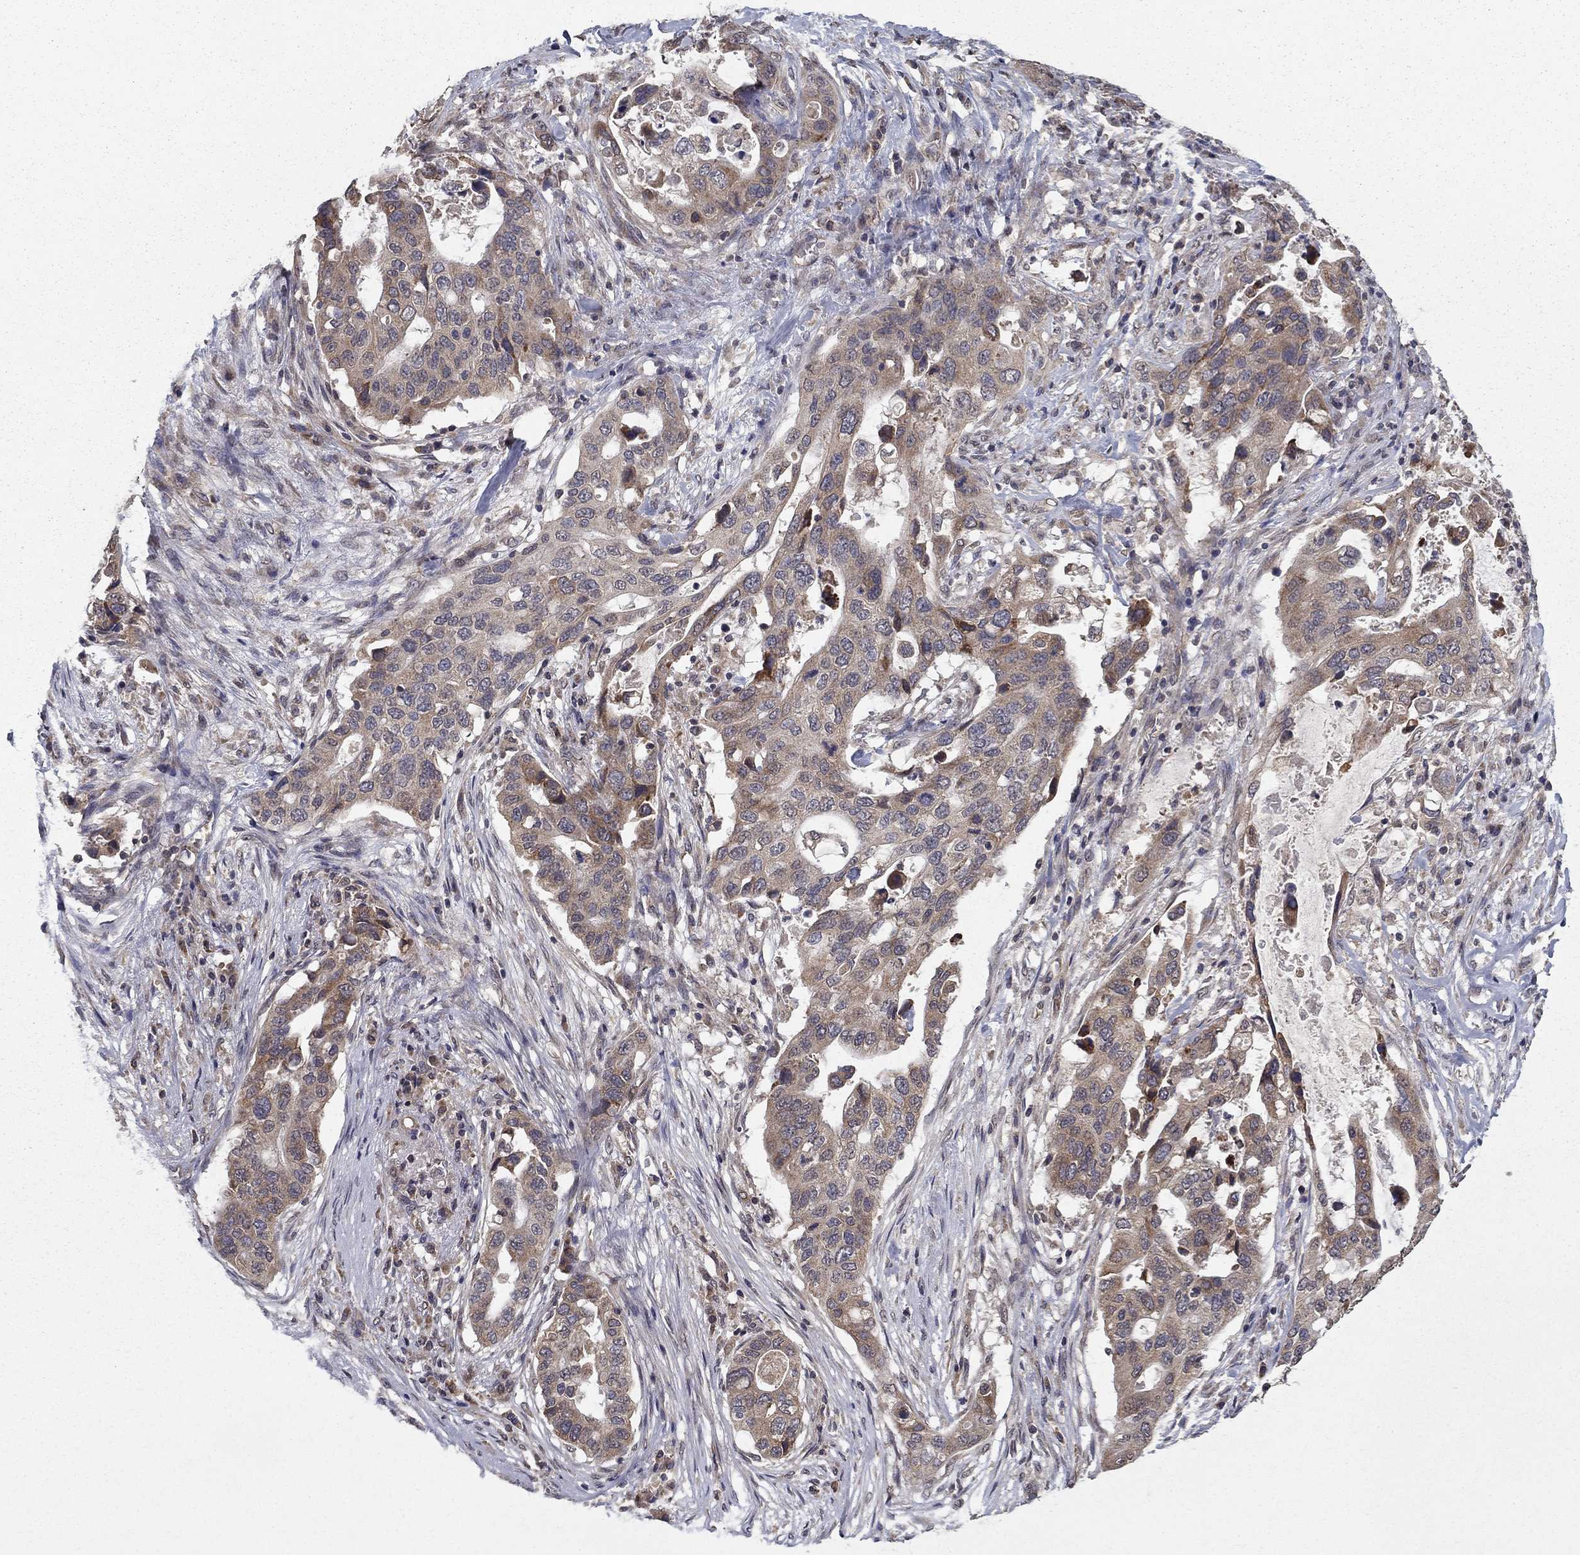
{"staining": {"intensity": "moderate", "quantity": "25%-75%", "location": "cytoplasmic/membranous"}, "tissue": "stomach cancer", "cell_type": "Tumor cells", "image_type": "cancer", "snomed": [{"axis": "morphology", "description": "Adenocarcinoma, NOS"}, {"axis": "topography", "description": "Stomach"}], "caption": "Protein analysis of stomach cancer tissue shows moderate cytoplasmic/membranous expression in approximately 25%-75% of tumor cells.", "gene": "SLC2A13", "patient": {"sex": "male", "age": 54}}